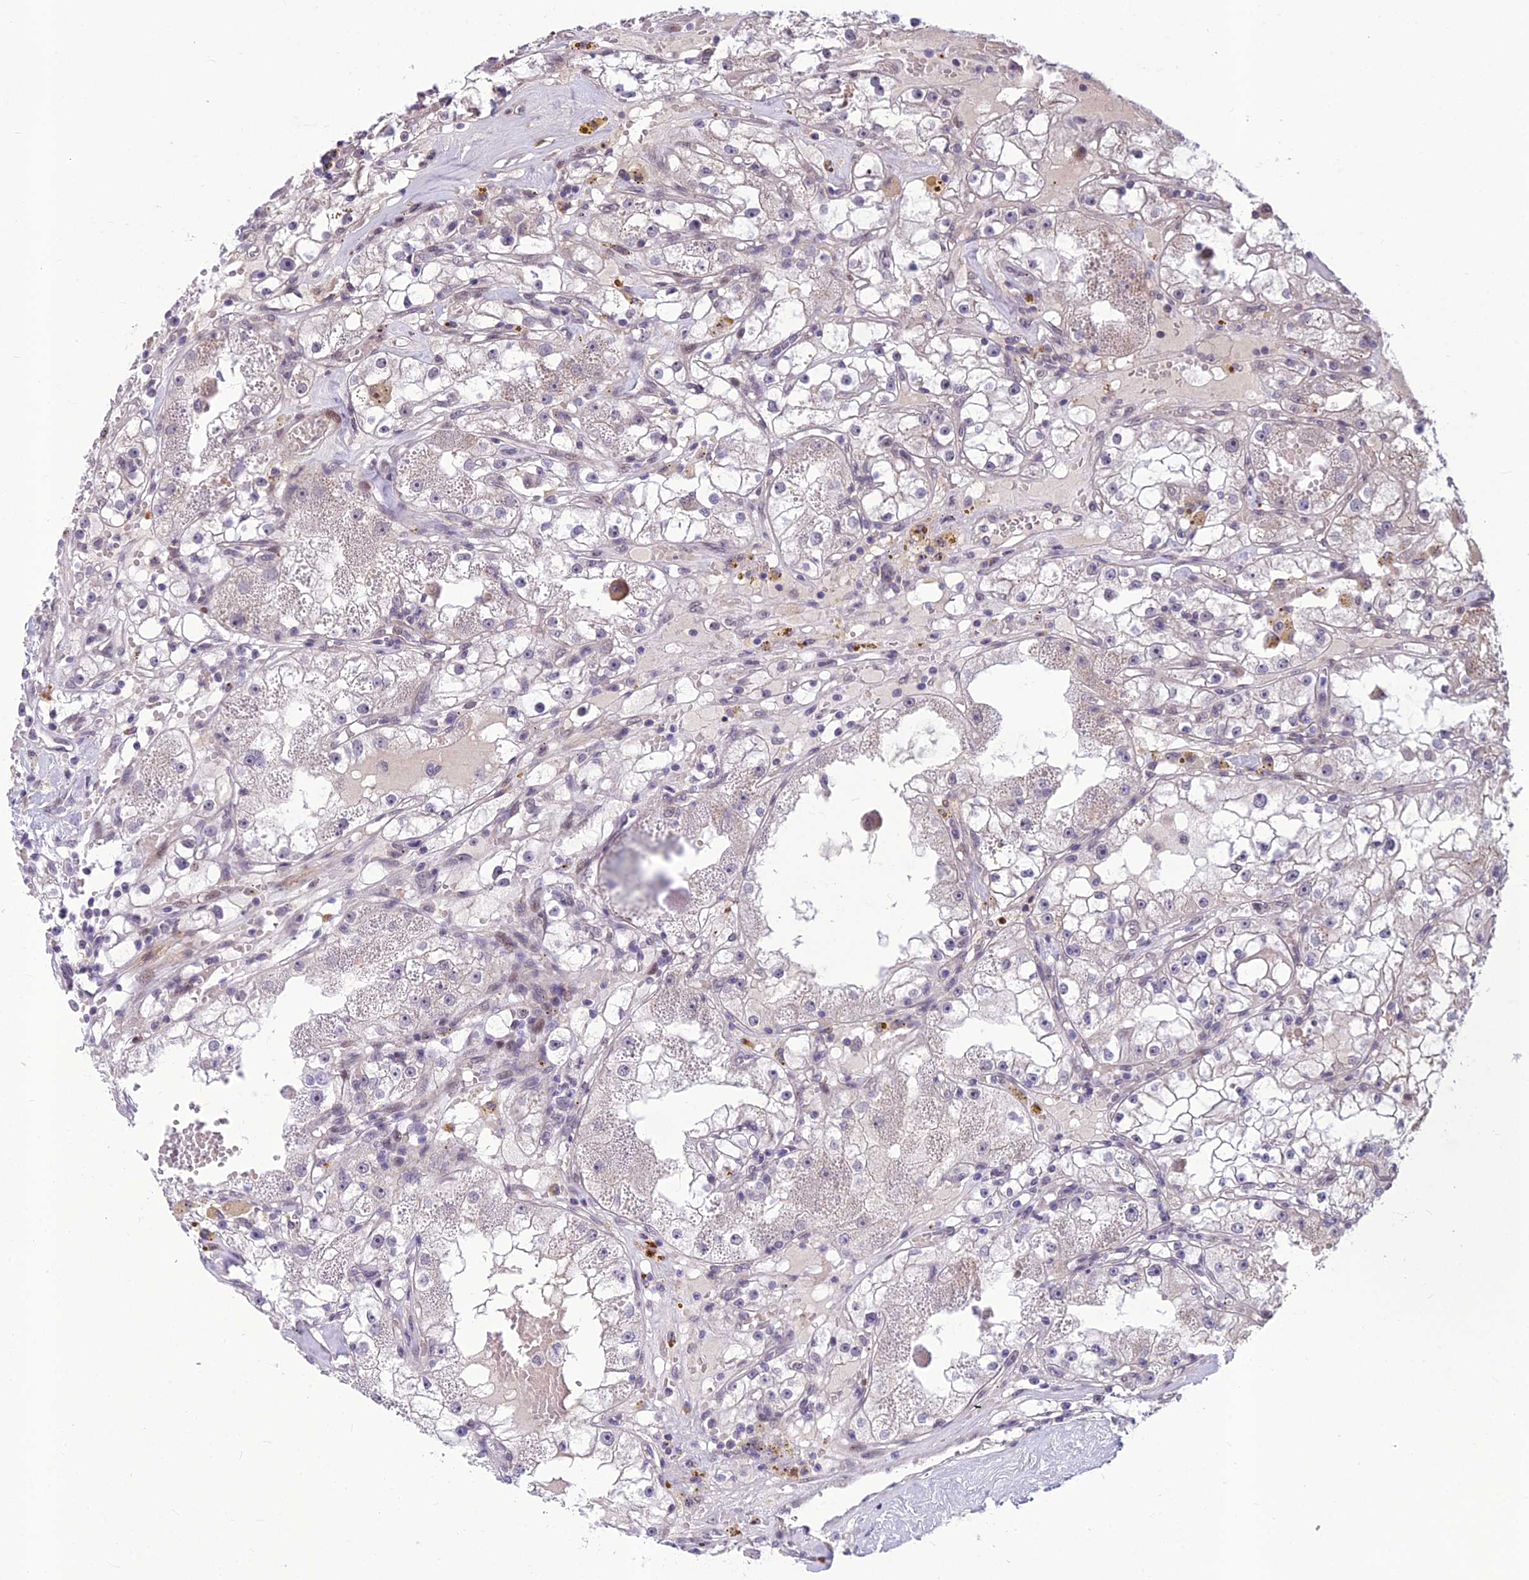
{"staining": {"intensity": "negative", "quantity": "none", "location": "none"}, "tissue": "renal cancer", "cell_type": "Tumor cells", "image_type": "cancer", "snomed": [{"axis": "morphology", "description": "Adenocarcinoma, NOS"}, {"axis": "topography", "description": "Kidney"}], "caption": "An image of human renal adenocarcinoma is negative for staining in tumor cells. (DAB (3,3'-diaminobenzidine) IHC with hematoxylin counter stain).", "gene": "FBRS", "patient": {"sex": "male", "age": 56}}